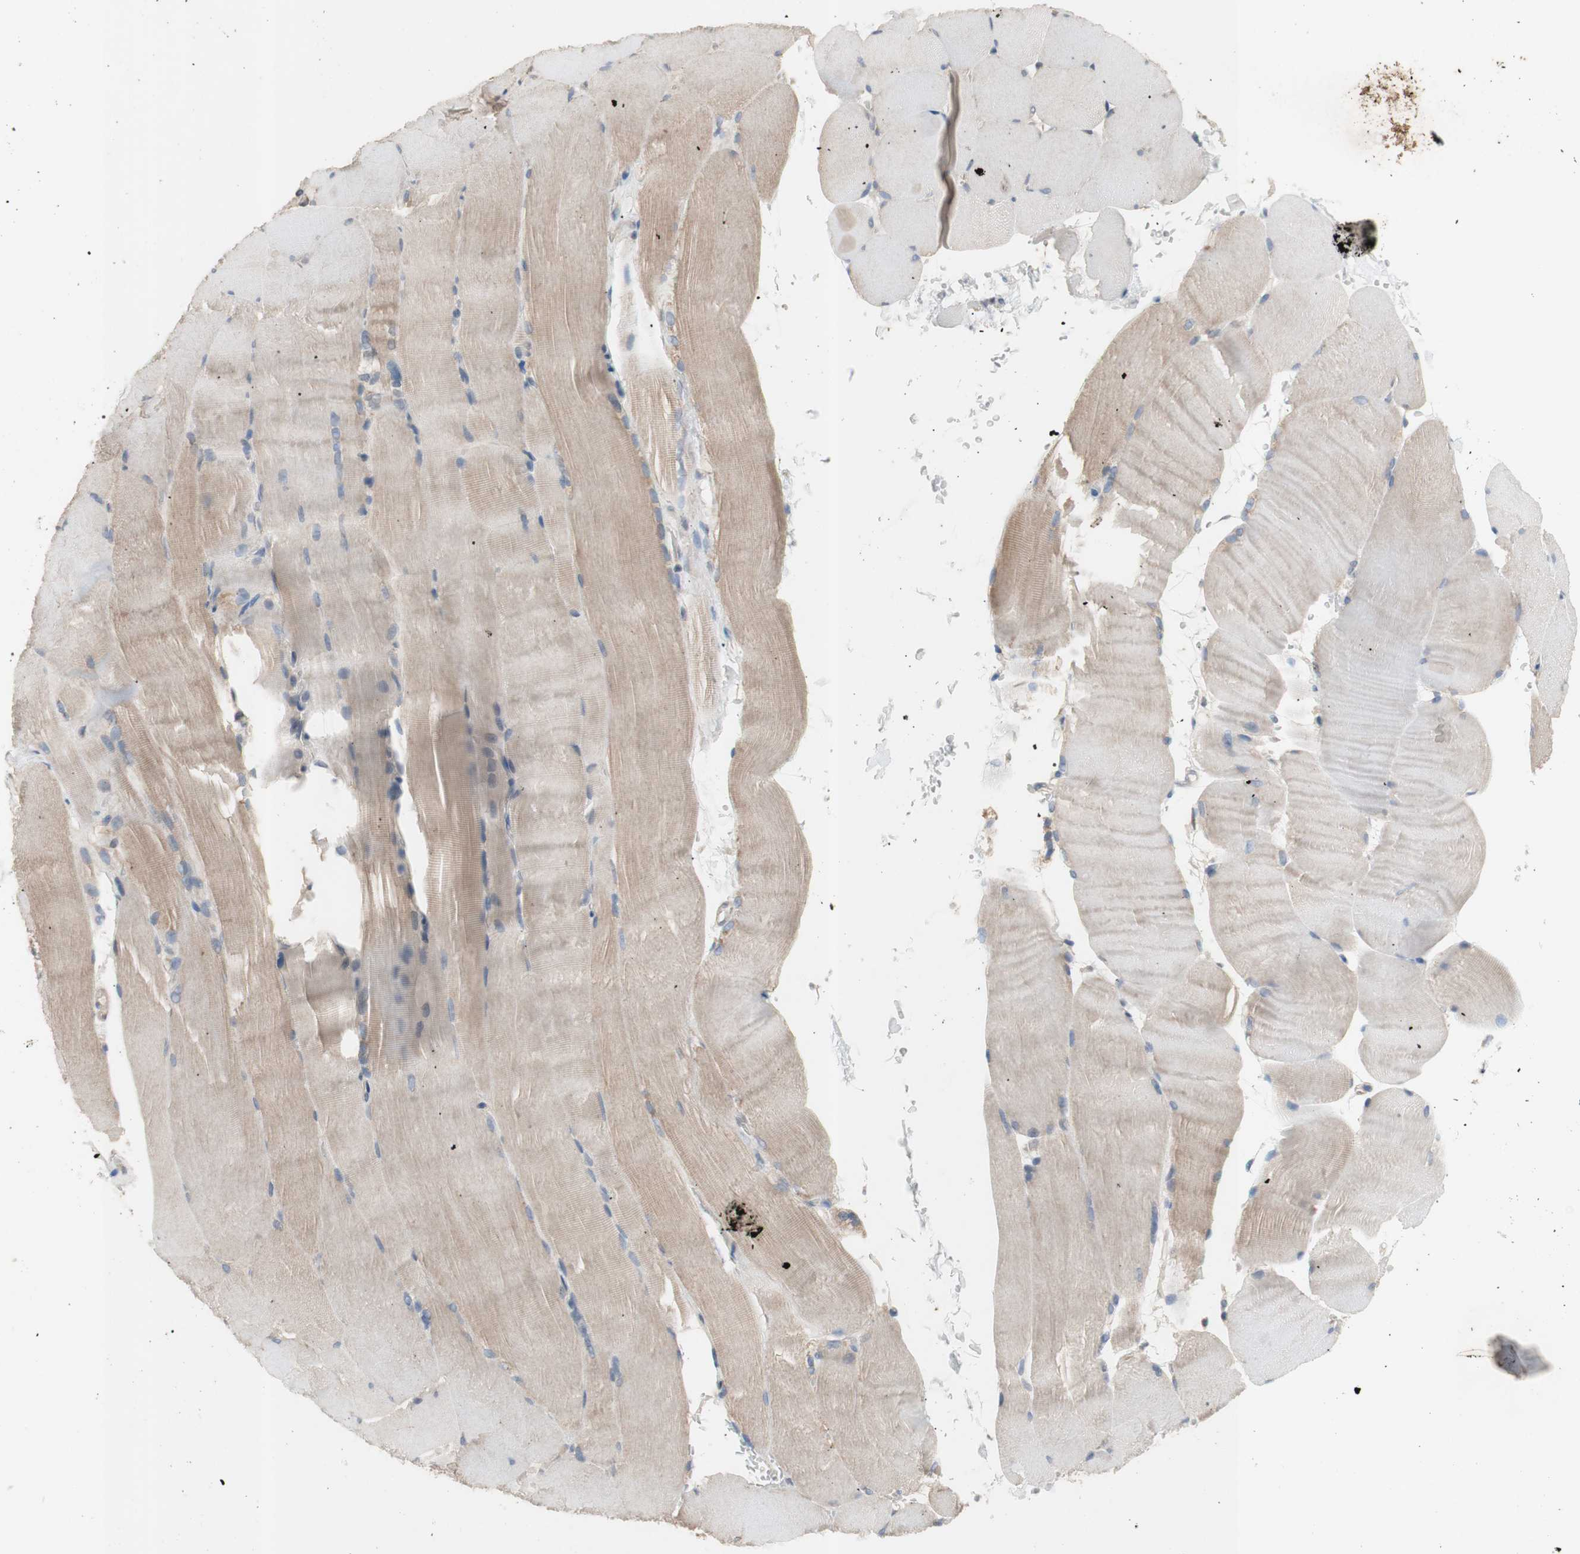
{"staining": {"intensity": "weak", "quantity": ">75%", "location": "cytoplasmic/membranous"}, "tissue": "skeletal muscle", "cell_type": "Myocytes", "image_type": "normal", "snomed": [{"axis": "morphology", "description": "Normal tissue, NOS"}, {"axis": "topography", "description": "Skin"}, {"axis": "topography", "description": "Skeletal muscle"}], "caption": "The histopathology image exhibits a brown stain indicating the presence of a protein in the cytoplasmic/membranous of myocytes in skeletal muscle. Ihc stains the protein in brown and the nuclei are stained blue.", "gene": "PTGIS", "patient": {"sex": "male", "age": 83}}